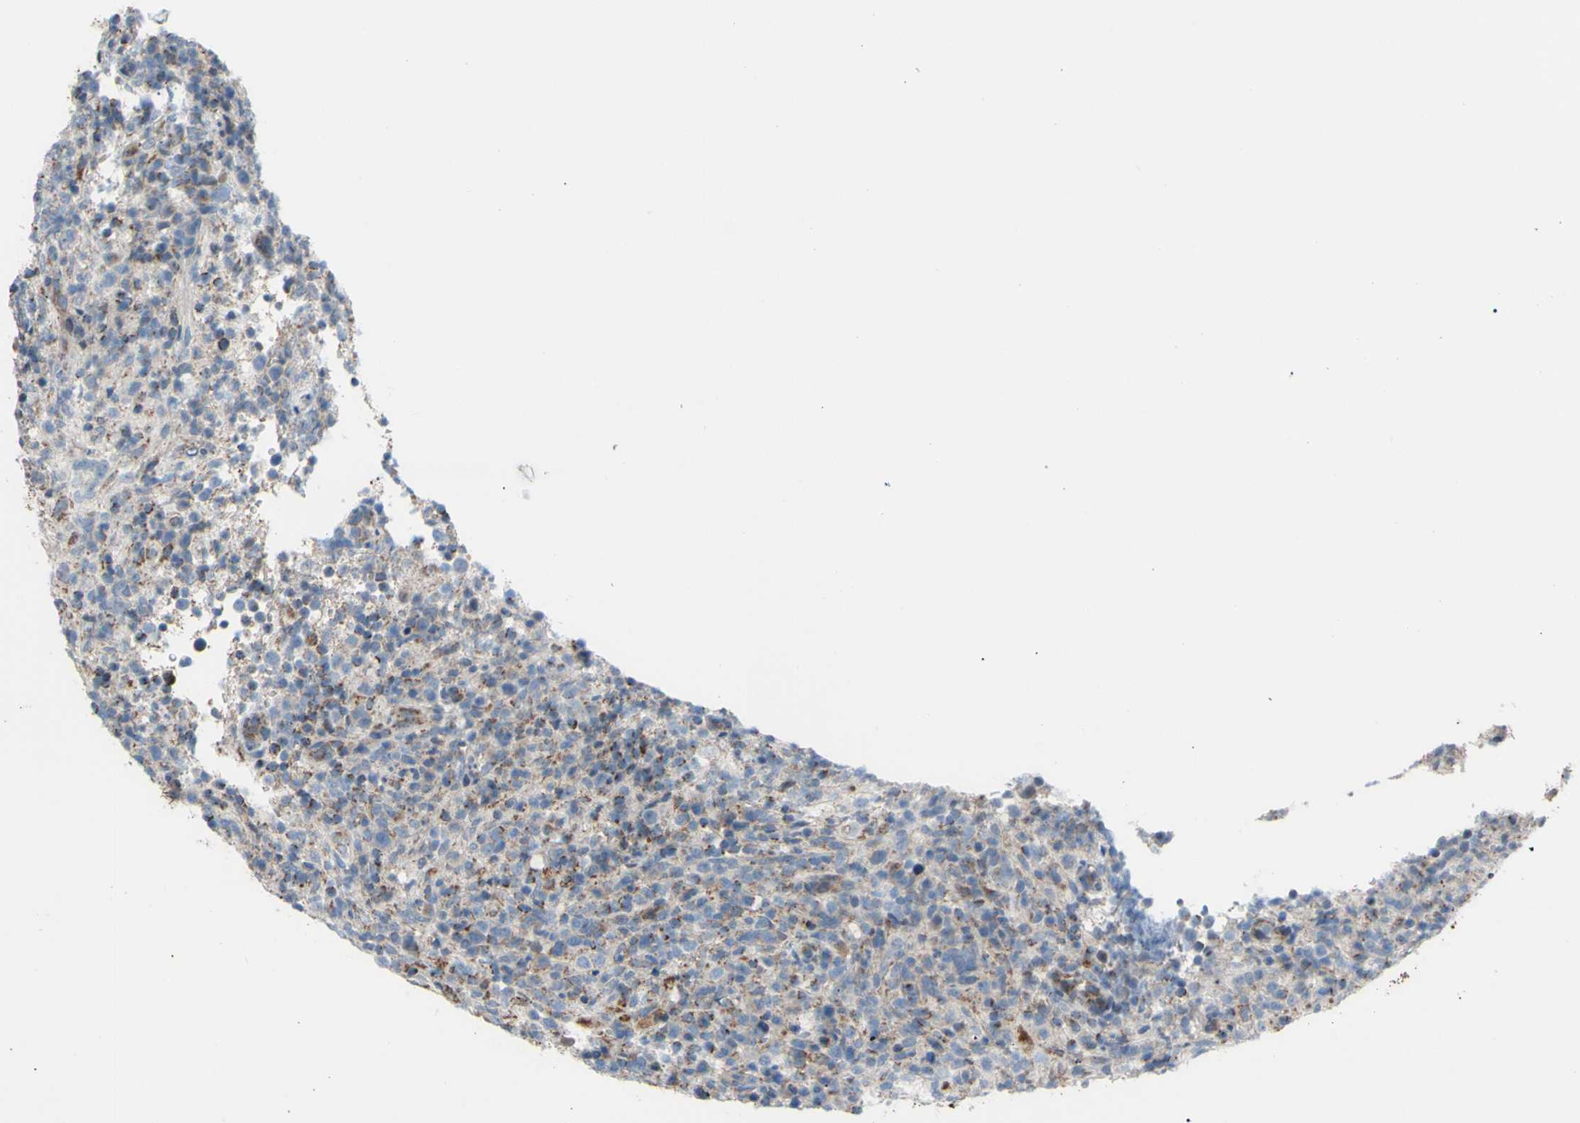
{"staining": {"intensity": "weak", "quantity": "25%-75%", "location": "cytoplasmic/membranous"}, "tissue": "lymphoma", "cell_type": "Tumor cells", "image_type": "cancer", "snomed": [{"axis": "morphology", "description": "Malignant lymphoma, non-Hodgkin's type, High grade"}, {"axis": "topography", "description": "Lymph node"}], "caption": "Lymphoma tissue displays weak cytoplasmic/membranous expression in about 25%-75% of tumor cells", "gene": "GLT8D1", "patient": {"sex": "female", "age": 76}}